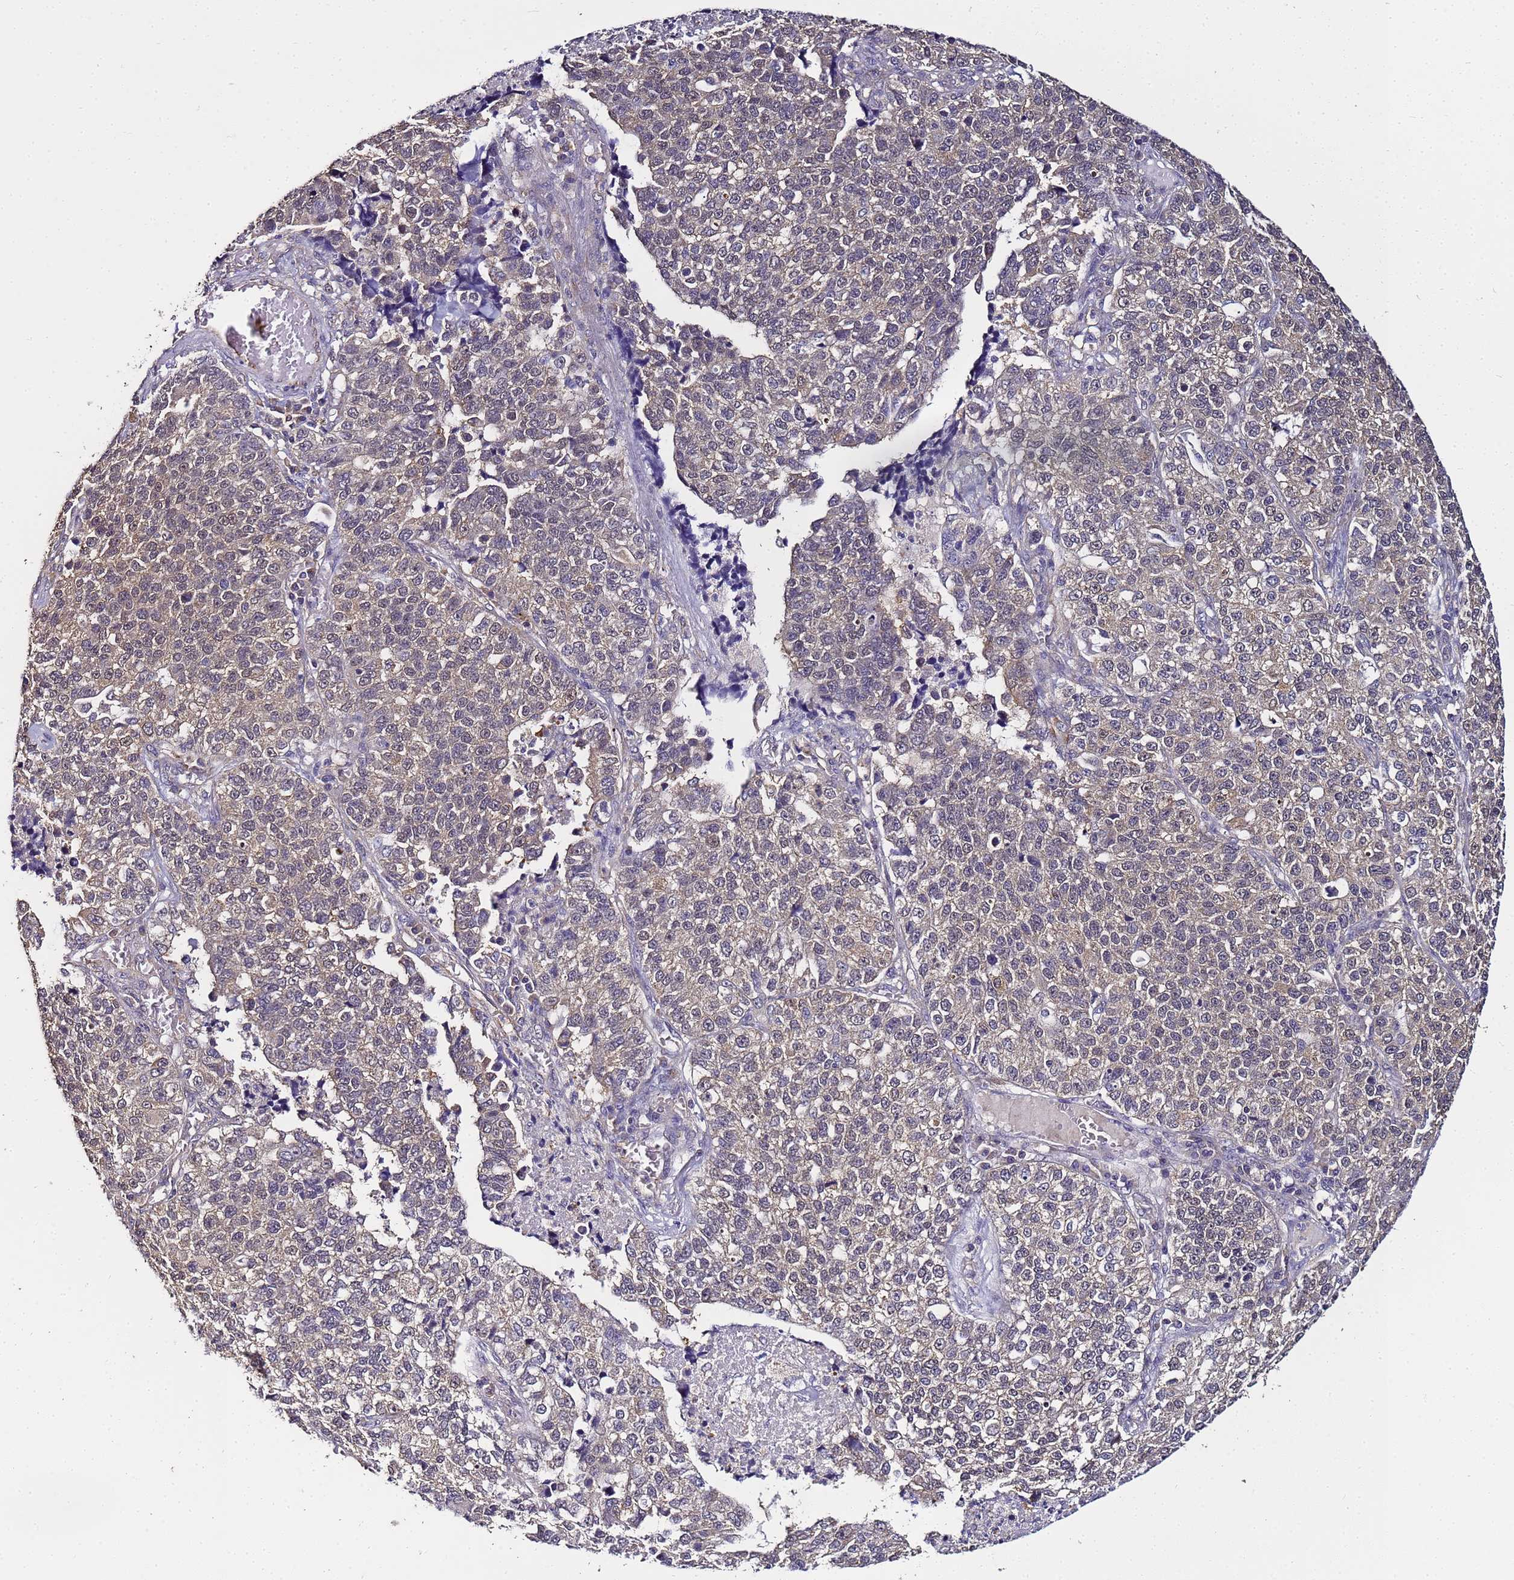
{"staining": {"intensity": "weak", "quantity": "25%-75%", "location": "cytoplasmic/membranous"}, "tissue": "lung cancer", "cell_type": "Tumor cells", "image_type": "cancer", "snomed": [{"axis": "morphology", "description": "Adenocarcinoma, NOS"}, {"axis": "topography", "description": "Lung"}], "caption": "Protein staining of lung adenocarcinoma tissue shows weak cytoplasmic/membranous positivity in approximately 25%-75% of tumor cells.", "gene": "ENOPH1", "patient": {"sex": "male", "age": 49}}